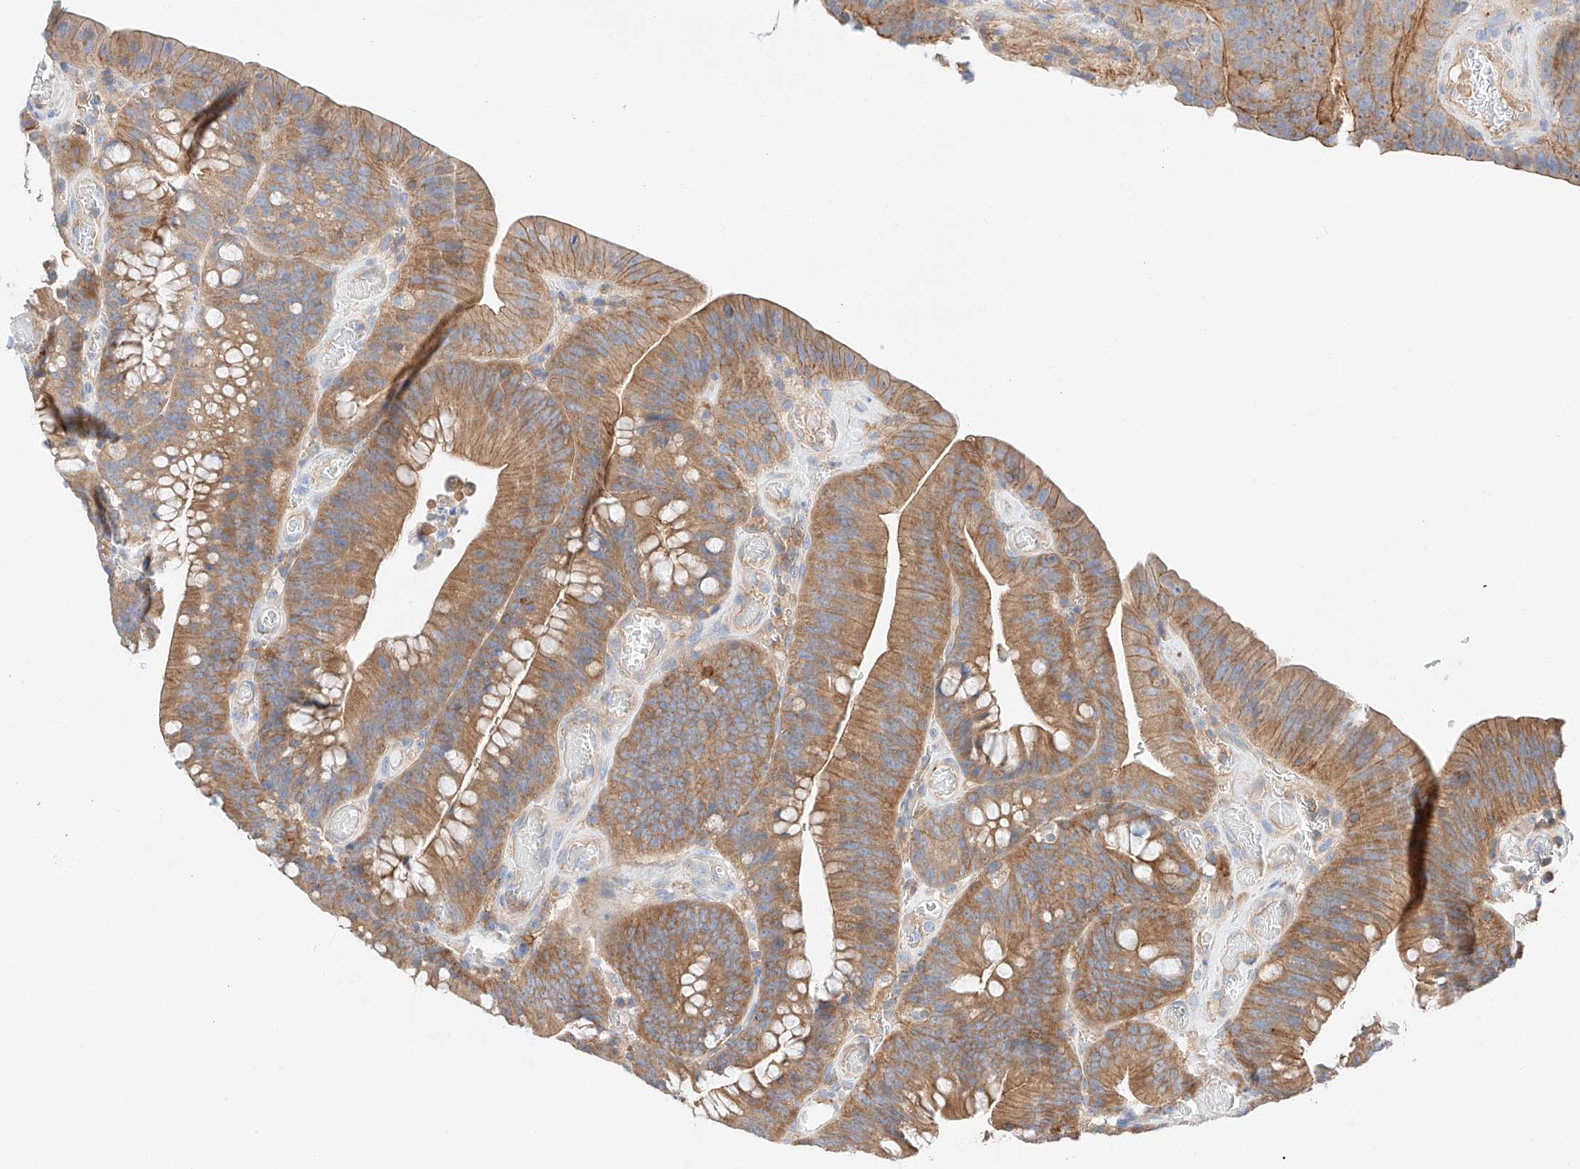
{"staining": {"intensity": "moderate", "quantity": ">75%", "location": "cytoplasmic/membranous"}, "tissue": "colorectal cancer", "cell_type": "Tumor cells", "image_type": "cancer", "snomed": [{"axis": "morphology", "description": "Normal tissue, NOS"}, {"axis": "topography", "description": "Colon"}], "caption": "DAB (3,3'-diaminobenzidine) immunohistochemical staining of colorectal cancer reveals moderate cytoplasmic/membranous protein staining in about >75% of tumor cells. The staining was performed using DAB, with brown indicating positive protein expression. Nuclei are stained blue with hematoxylin.", "gene": "HAUS4", "patient": {"sex": "female", "age": 82}}